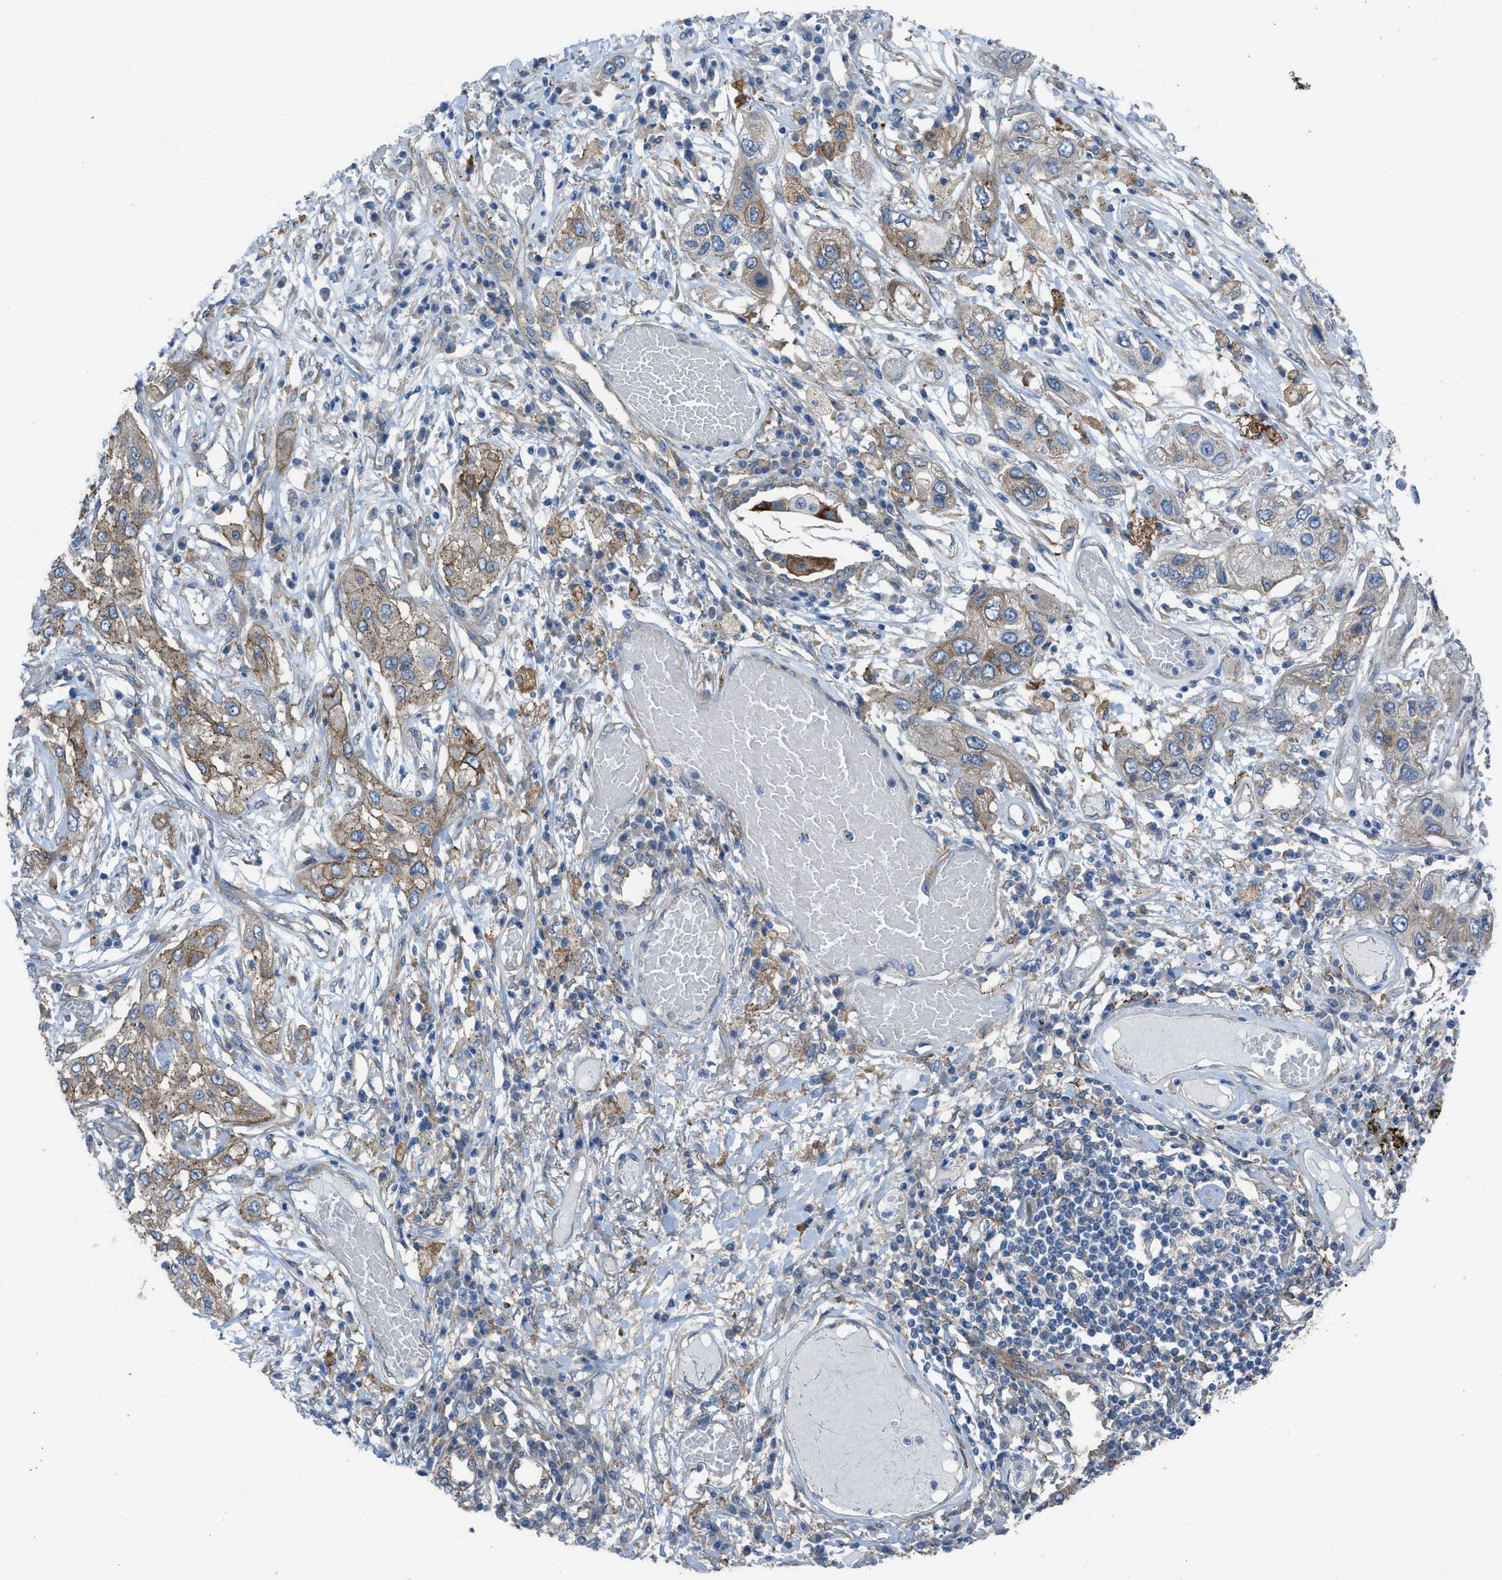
{"staining": {"intensity": "moderate", "quantity": ">75%", "location": "cytoplasmic/membranous"}, "tissue": "lung cancer", "cell_type": "Tumor cells", "image_type": "cancer", "snomed": [{"axis": "morphology", "description": "Squamous cell carcinoma, NOS"}, {"axis": "topography", "description": "Lung"}], "caption": "Protein expression analysis of lung cancer exhibits moderate cytoplasmic/membranous positivity in about >75% of tumor cells. (IHC, brightfield microscopy, high magnification).", "gene": "EGFR", "patient": {"sex": "male", "age": 71}}